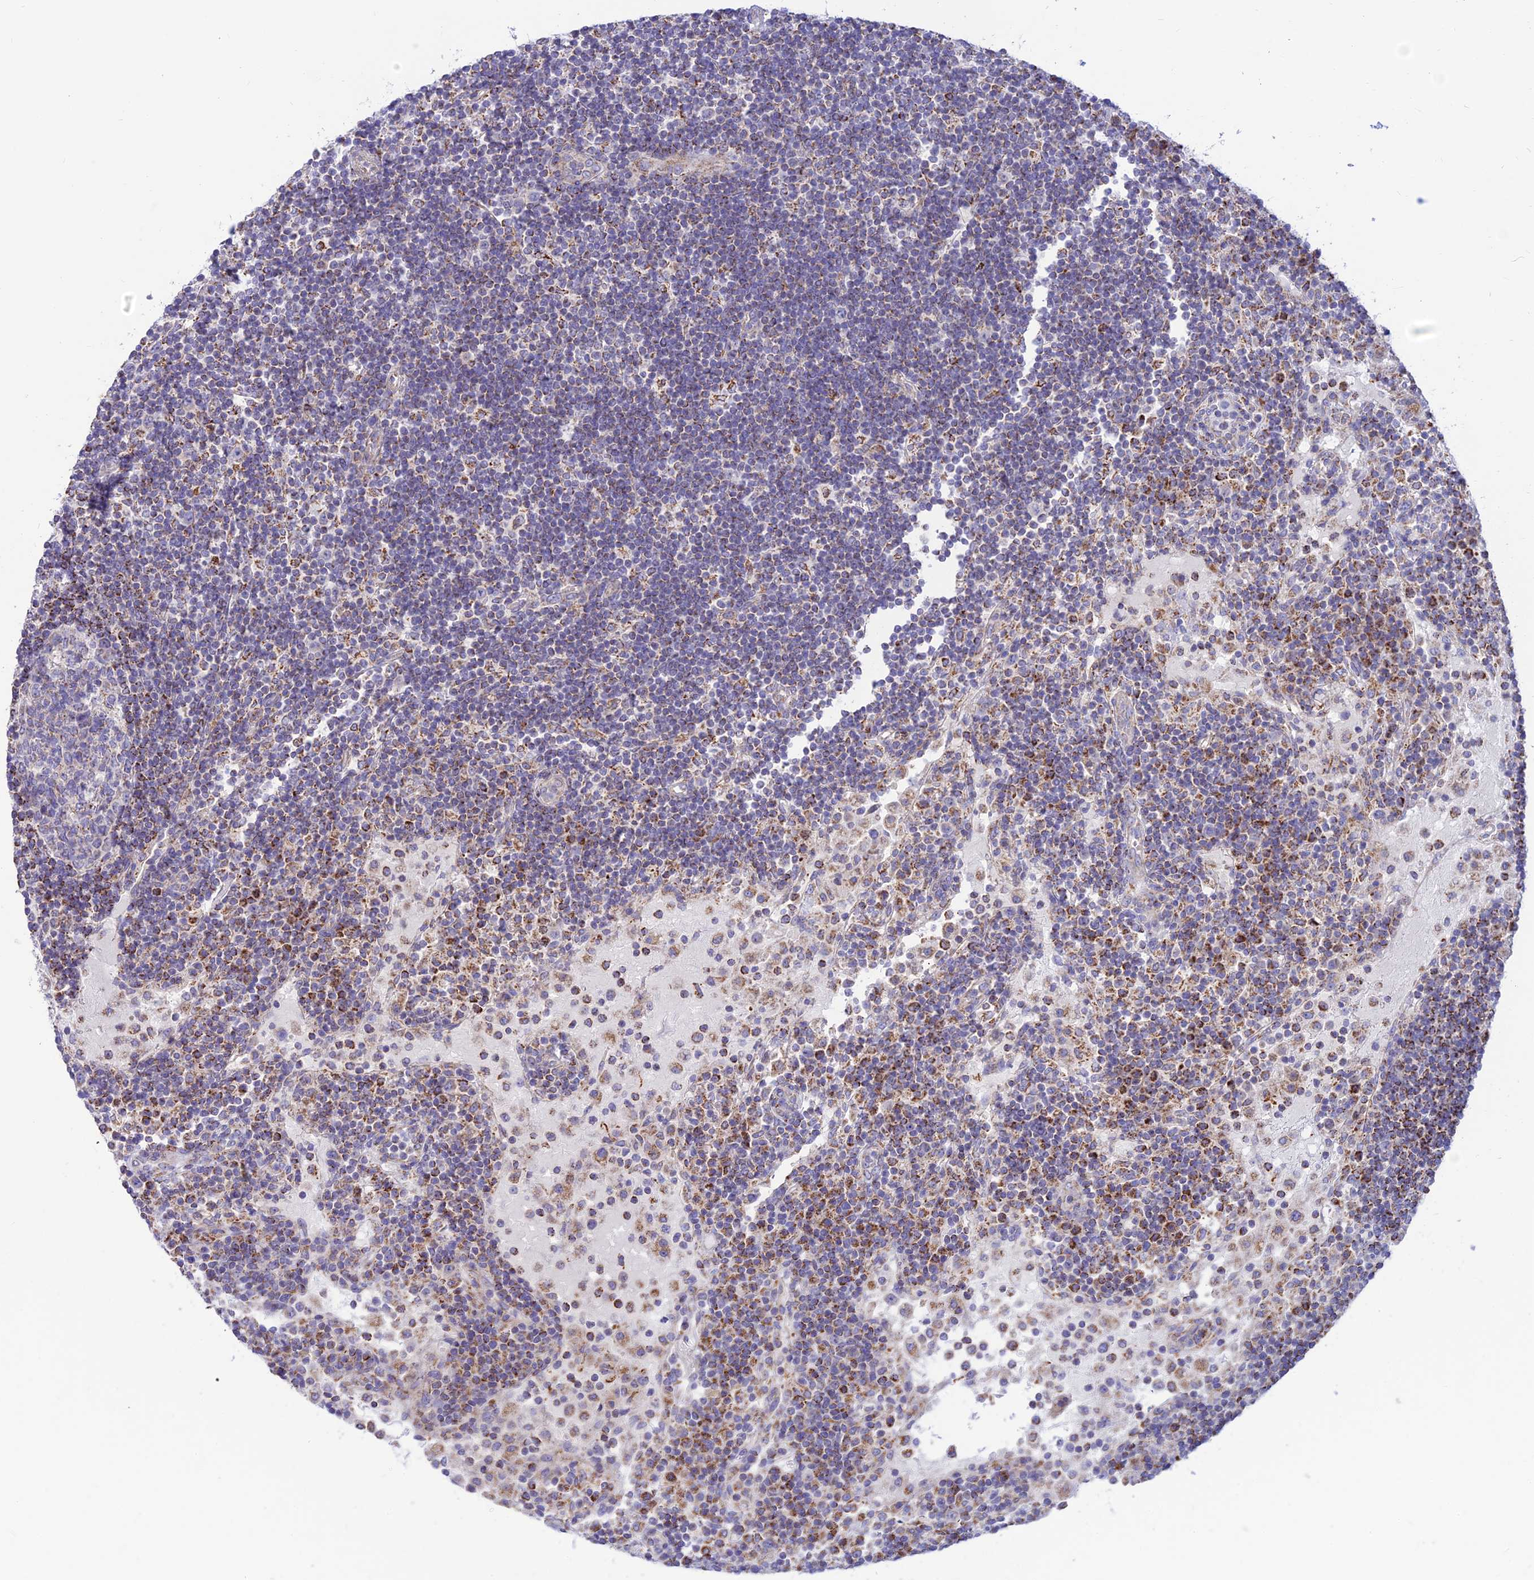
{"staining": {"intensity": "negative", "quantity": "none", "location": "none"}, "tissue": "lymph node", "cell_type": "Germinal center cells", "image_type": "normal", "snomed": [{"axis": "morphology", "description": "Normal tissue, NOS"}, {"axis": "topography", "description": "Lymph node"}], "caption": "Immunohistochemical staining of normal lymph node shows no significant staining in germinal center cells.", "gene": "FAM186B", "patient": {"sex": "female", "age": 53}}